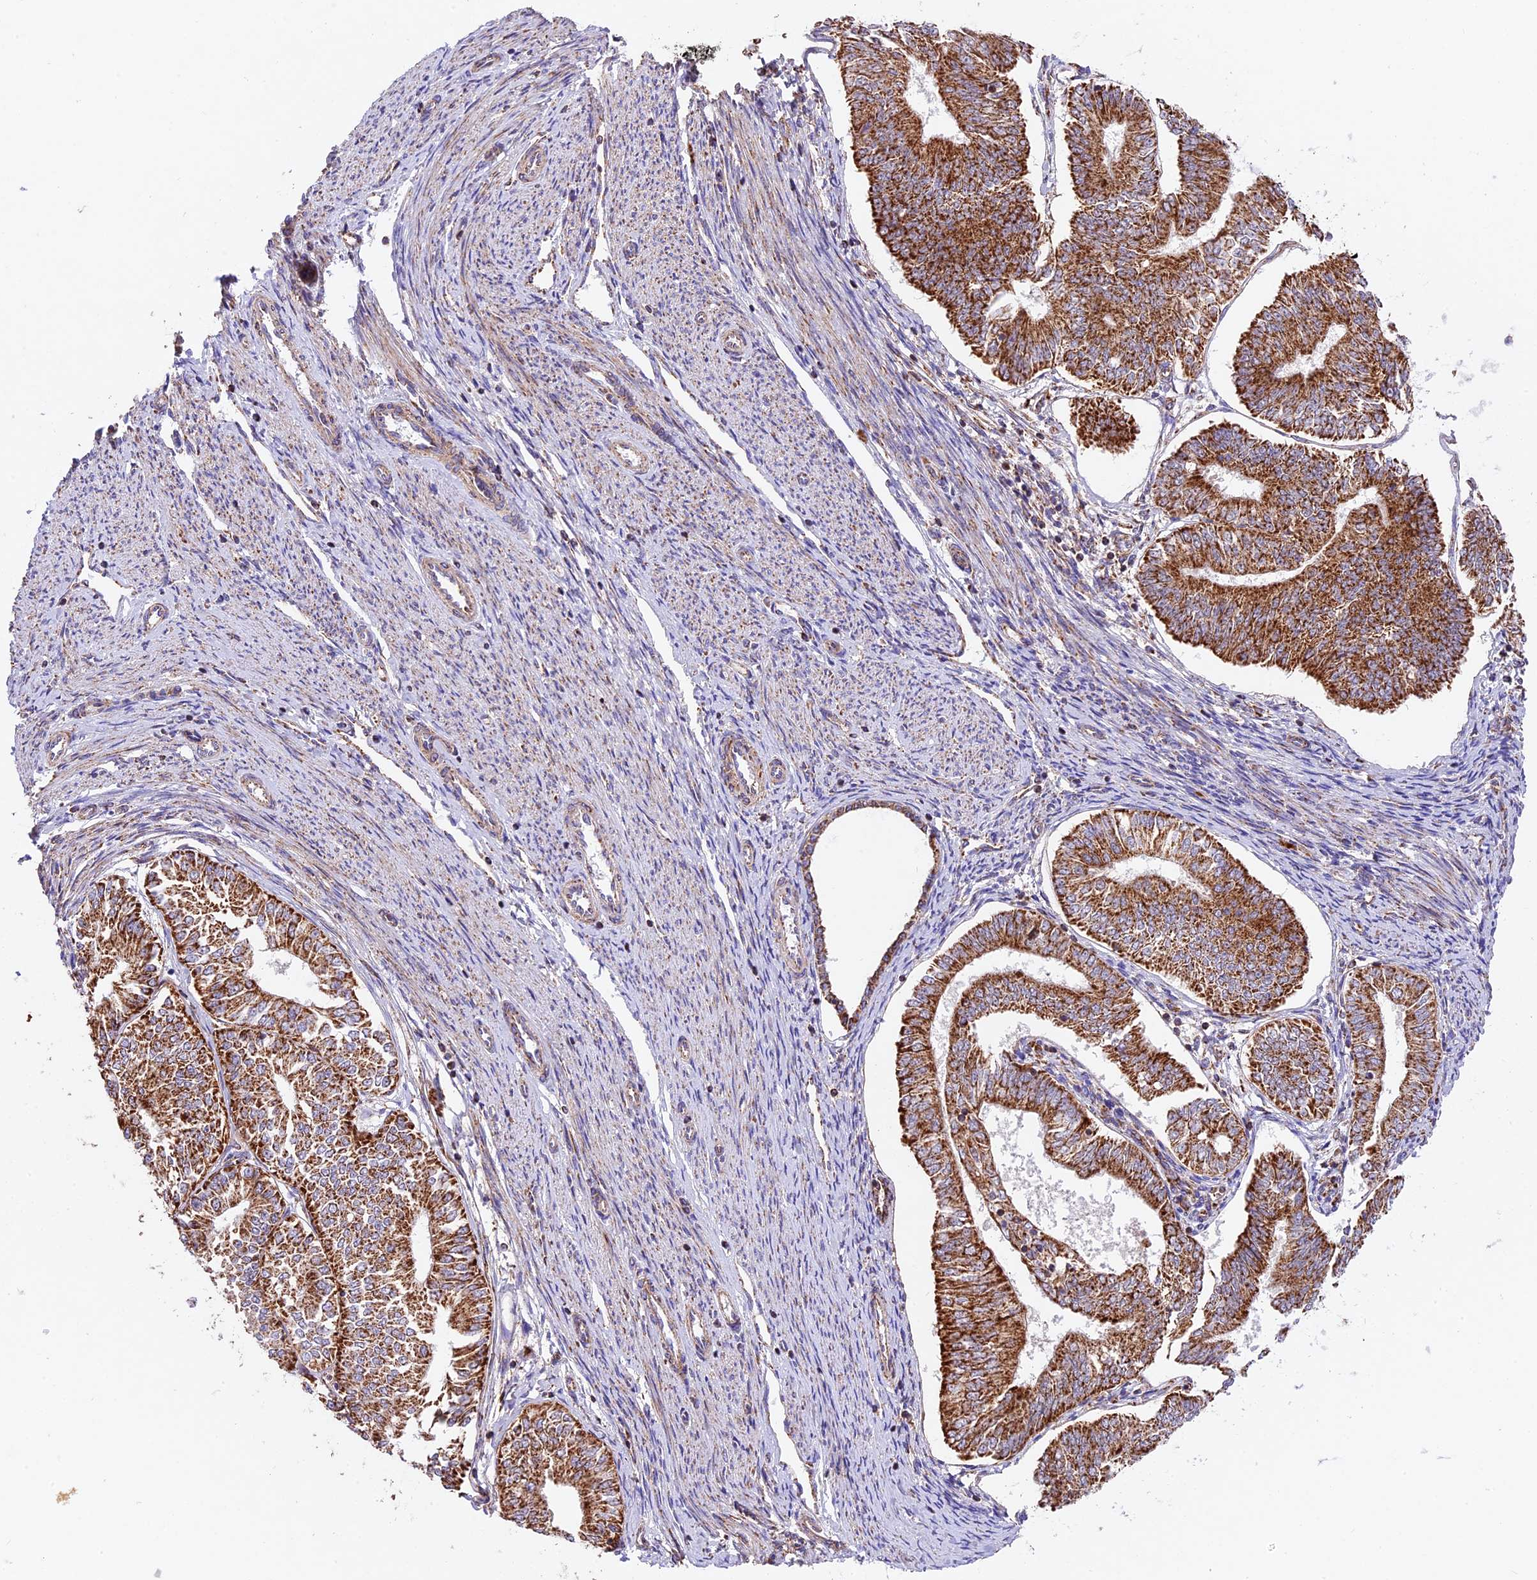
{"staining": {"intensity": "strong", "quantity": ">75%", "location": "cytoplasmic/membranous"}, "tissue": "endometrial cancer", "cell_type": "Tumor cells", "image_type": "cancer", "snomed": [{"axis": "morphology", "description": "Adenocarcinoma, NOS"}, {"axis": "topography", "description": "Endometrium"}], "caption": "IHC of endometrial cancer (adenocarcinoma) shows high levels of strong cytoplasmic/membranous staining in about >75% of tumor cells.", "gene": "NDUFA8", "patient": {"sex": "female", "age": 58}}